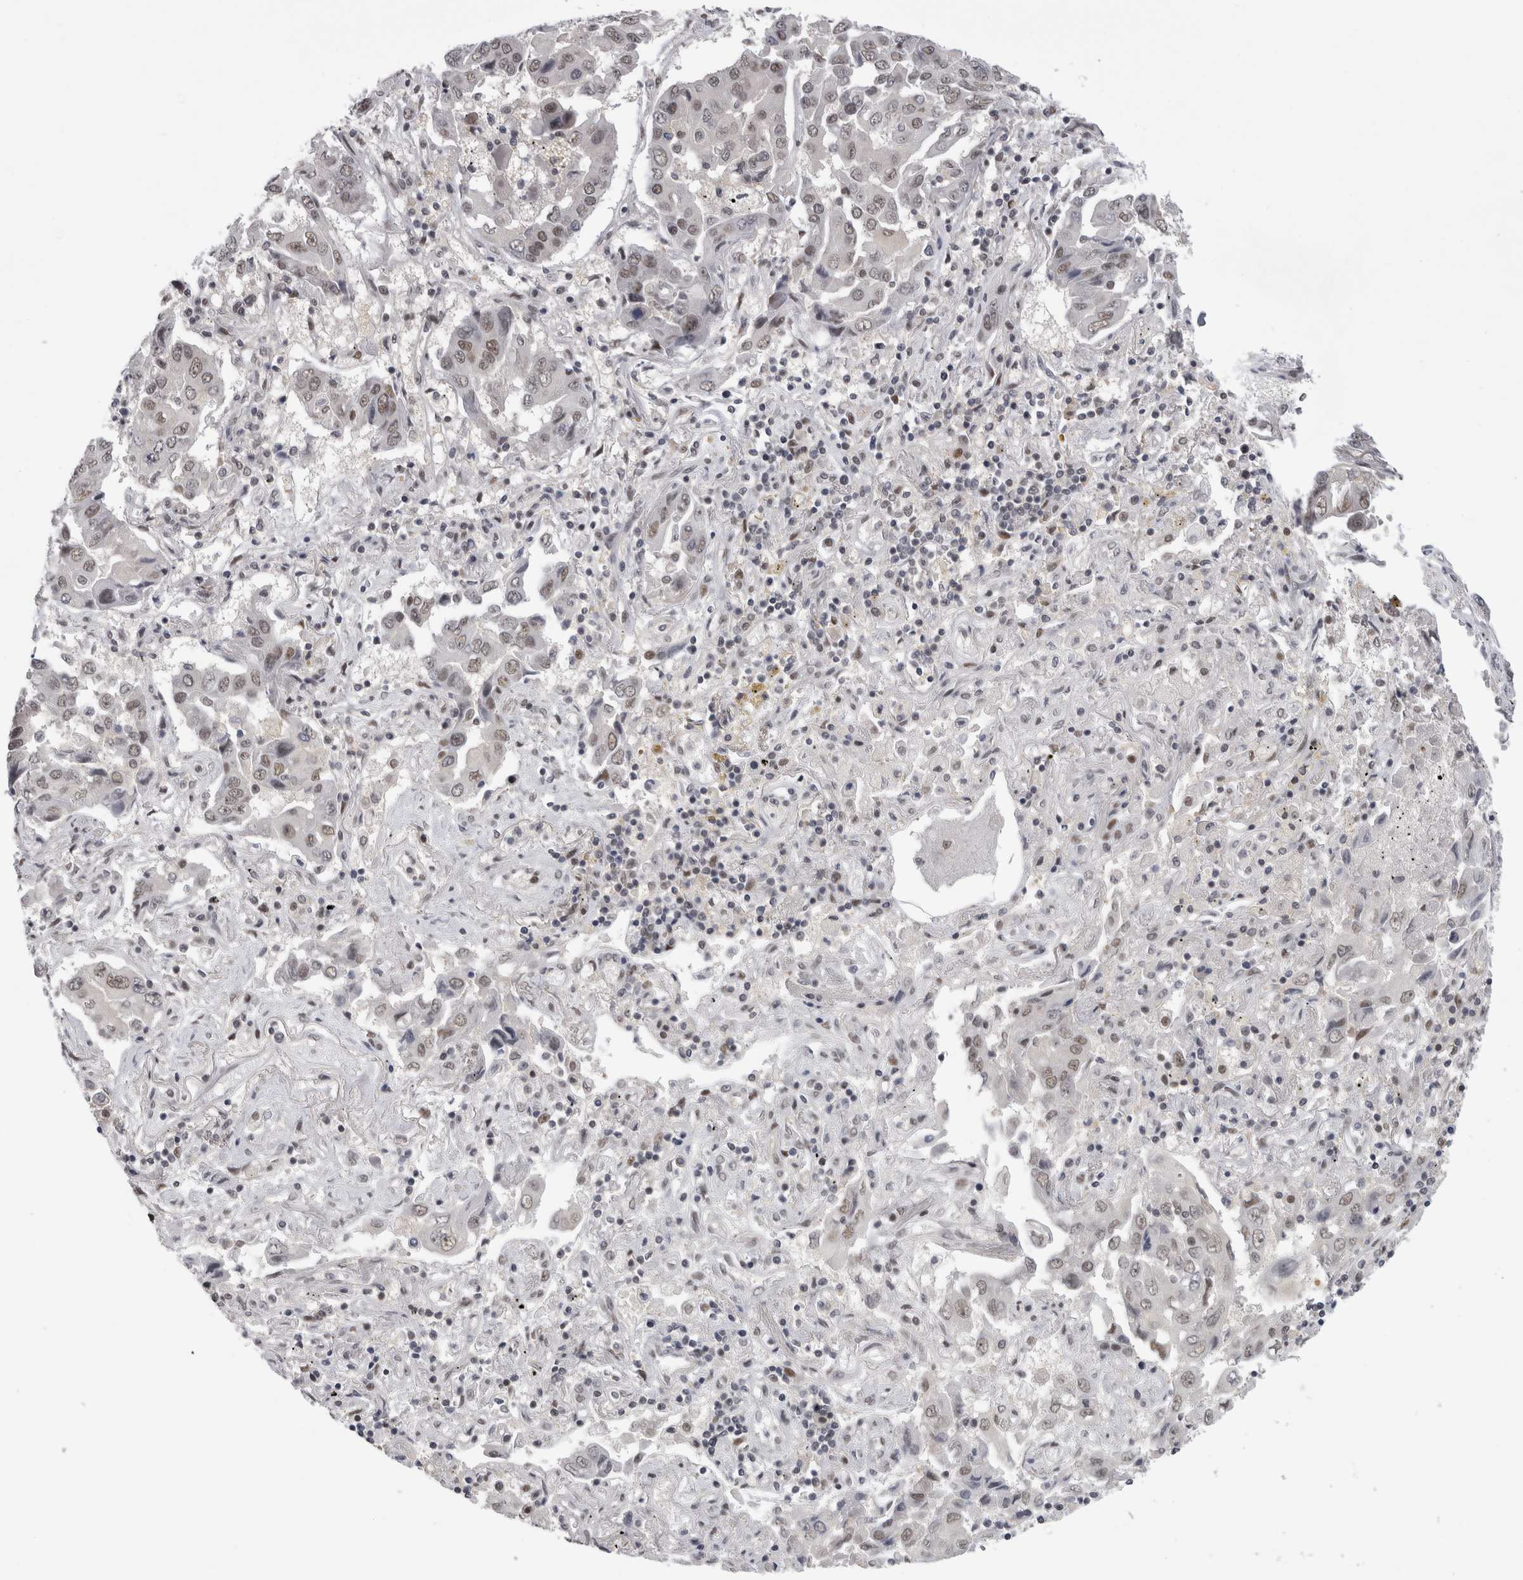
{"staining": {"intensity": "weak", "quantity": ">75%", "location": "nuclear"}, "tissue": "lung cancer", "cell_type": "Tumor cells", "image_type": "cancer", "snomed": [{"axis": "morphology", "description": "Adenocarcinoma, NOS"}, {"axis": "topography", "description": "Lung"}], "caption": "Immunohistochemistry image of neoplastic tissue: lung adenocarcinoma stained using immunohistochemistry (IHC) exhibits low levels of weak protein expression localized specifically in the nuclear of tumor cells, appearing as a nuclear brown color.", "gene": "PSMB2", "patient": {"sex": "female", "age": 65}}